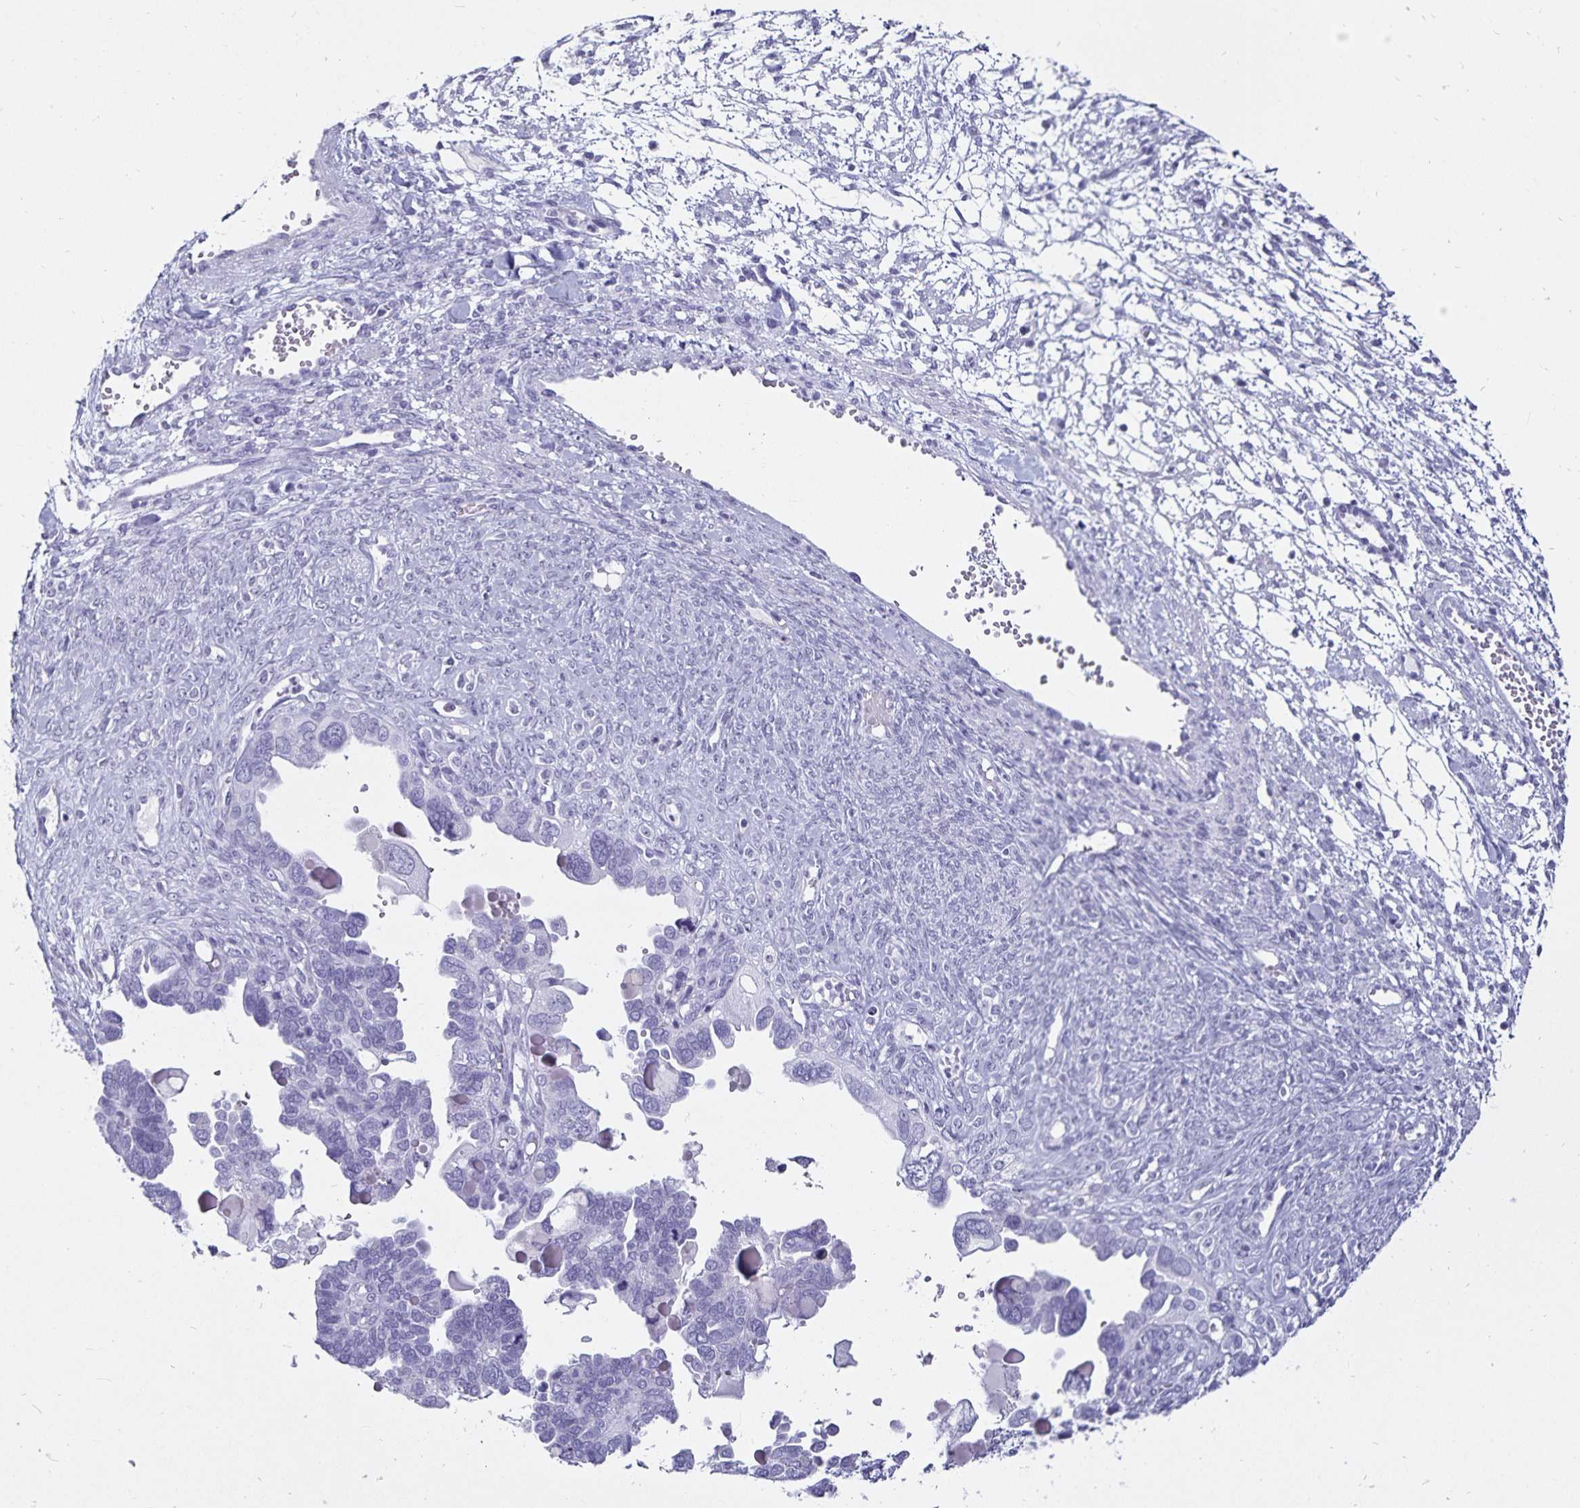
{"staining": {"intensity": "negative", "quantity": "none", "location": "none"}, "tissue": "ovarian cancer", "cell_type": "Tumor cells", "image_type": "cancer", "snomed": [{"axis": "morphology", "description": "Cystadenocarcinoma, serous, NOS"}, {"axis": "topography", "description": "Ovary"}], "caption": "Tumor cells show no significant positivity in ovarian cancer.", "gene": "DEFA6", "patient": {"sex": "female", "age": 51}}